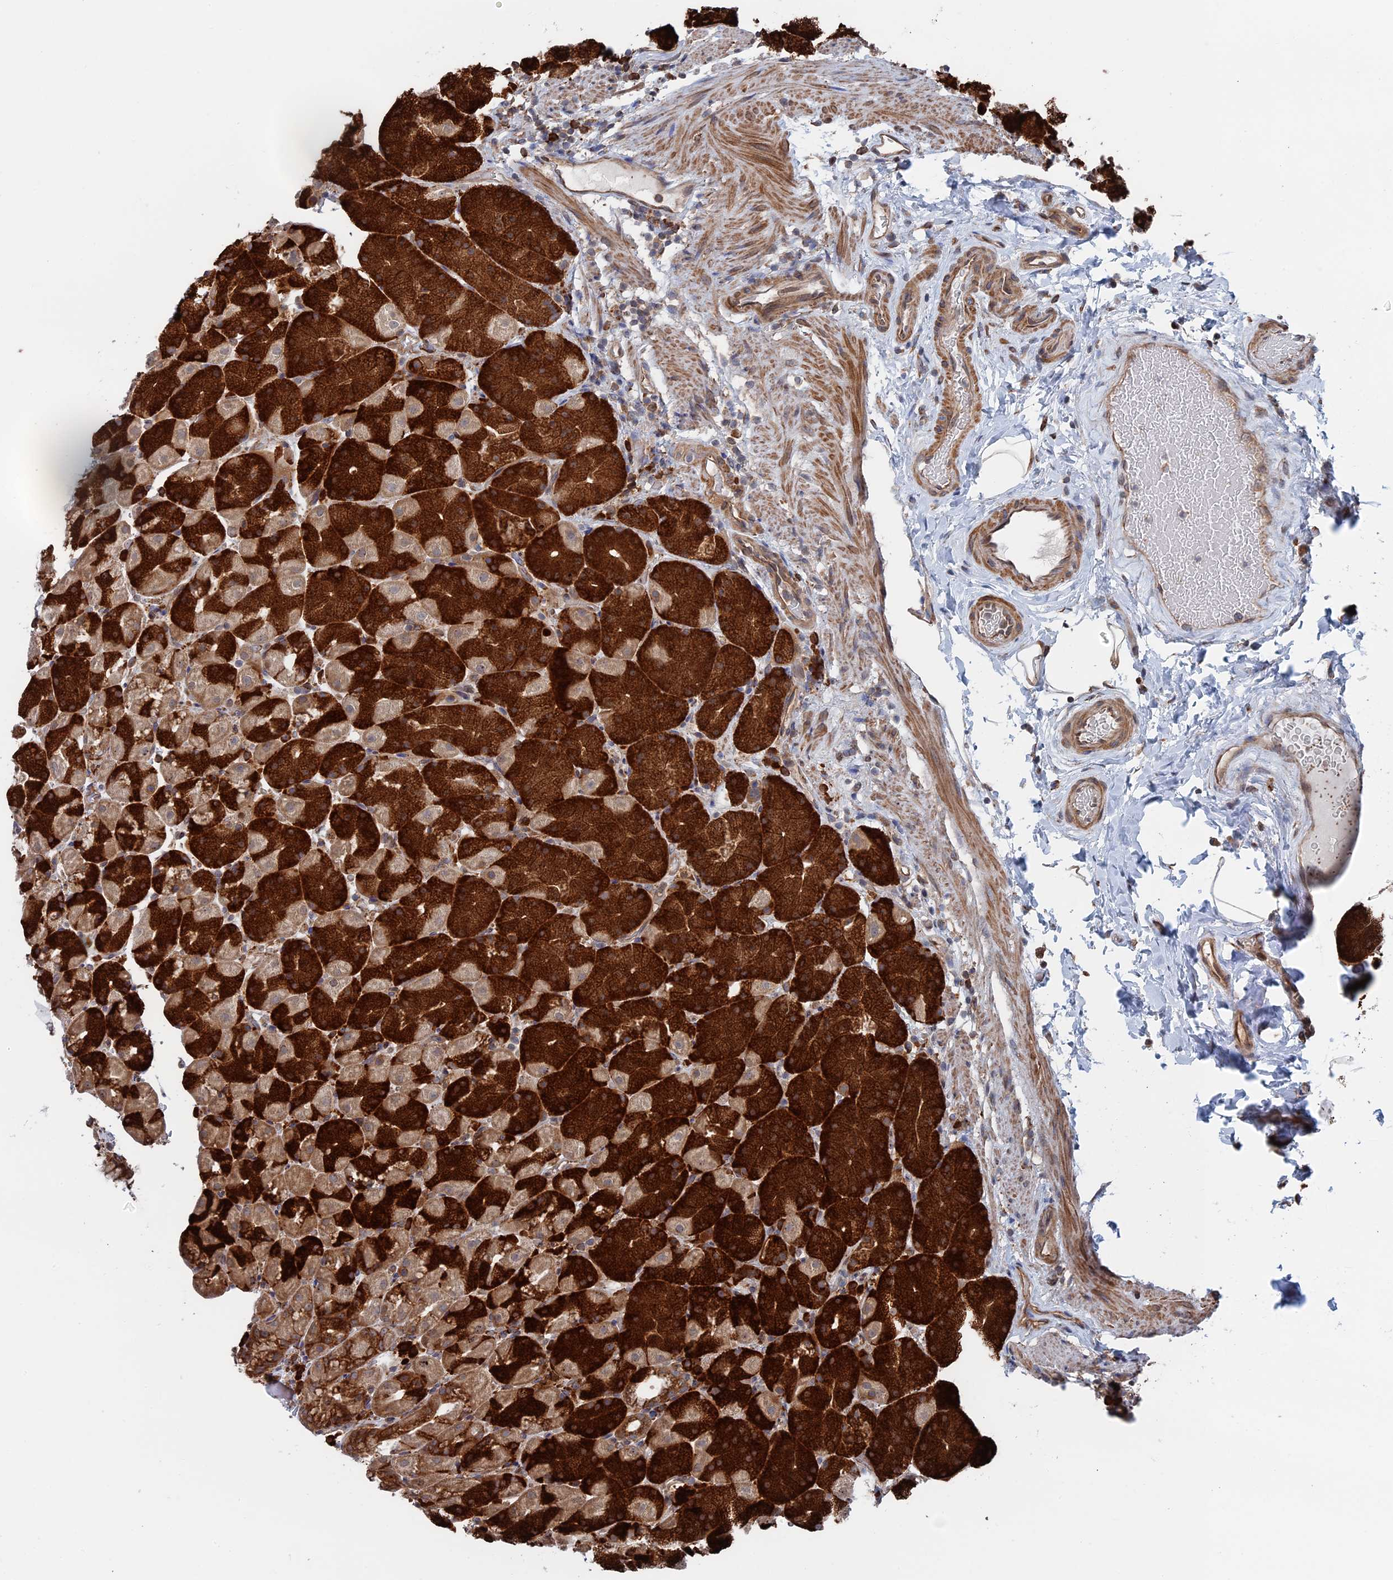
{"staining": {"intensity": "strong", "quantity": ">75%", "location": "cytoplasmic/membranous"}, "tissue": "stomach", "cell_type": "Glandular cells", "image_type": "normal", "snomed": [{"axis": "morphology", "description": "Normal tissue, NOS"}, {"axis": "topography", "description": "Stomach, upper"}, {"axis": "topography", "description": "Stomach, lower"}], "caption": "Brown immunohistochemical staining in unremarkable human stomach reveals strong cytoplasmic/membranous staining in approximately >75% of glandular cells. The protein of interest is stained brown, and the nuclei are stained in blue (DAB IHC with brightfield microscopy, high magnification).", "gene": "BPIFB6", "patient": {"sex": "male", "age": 67}}